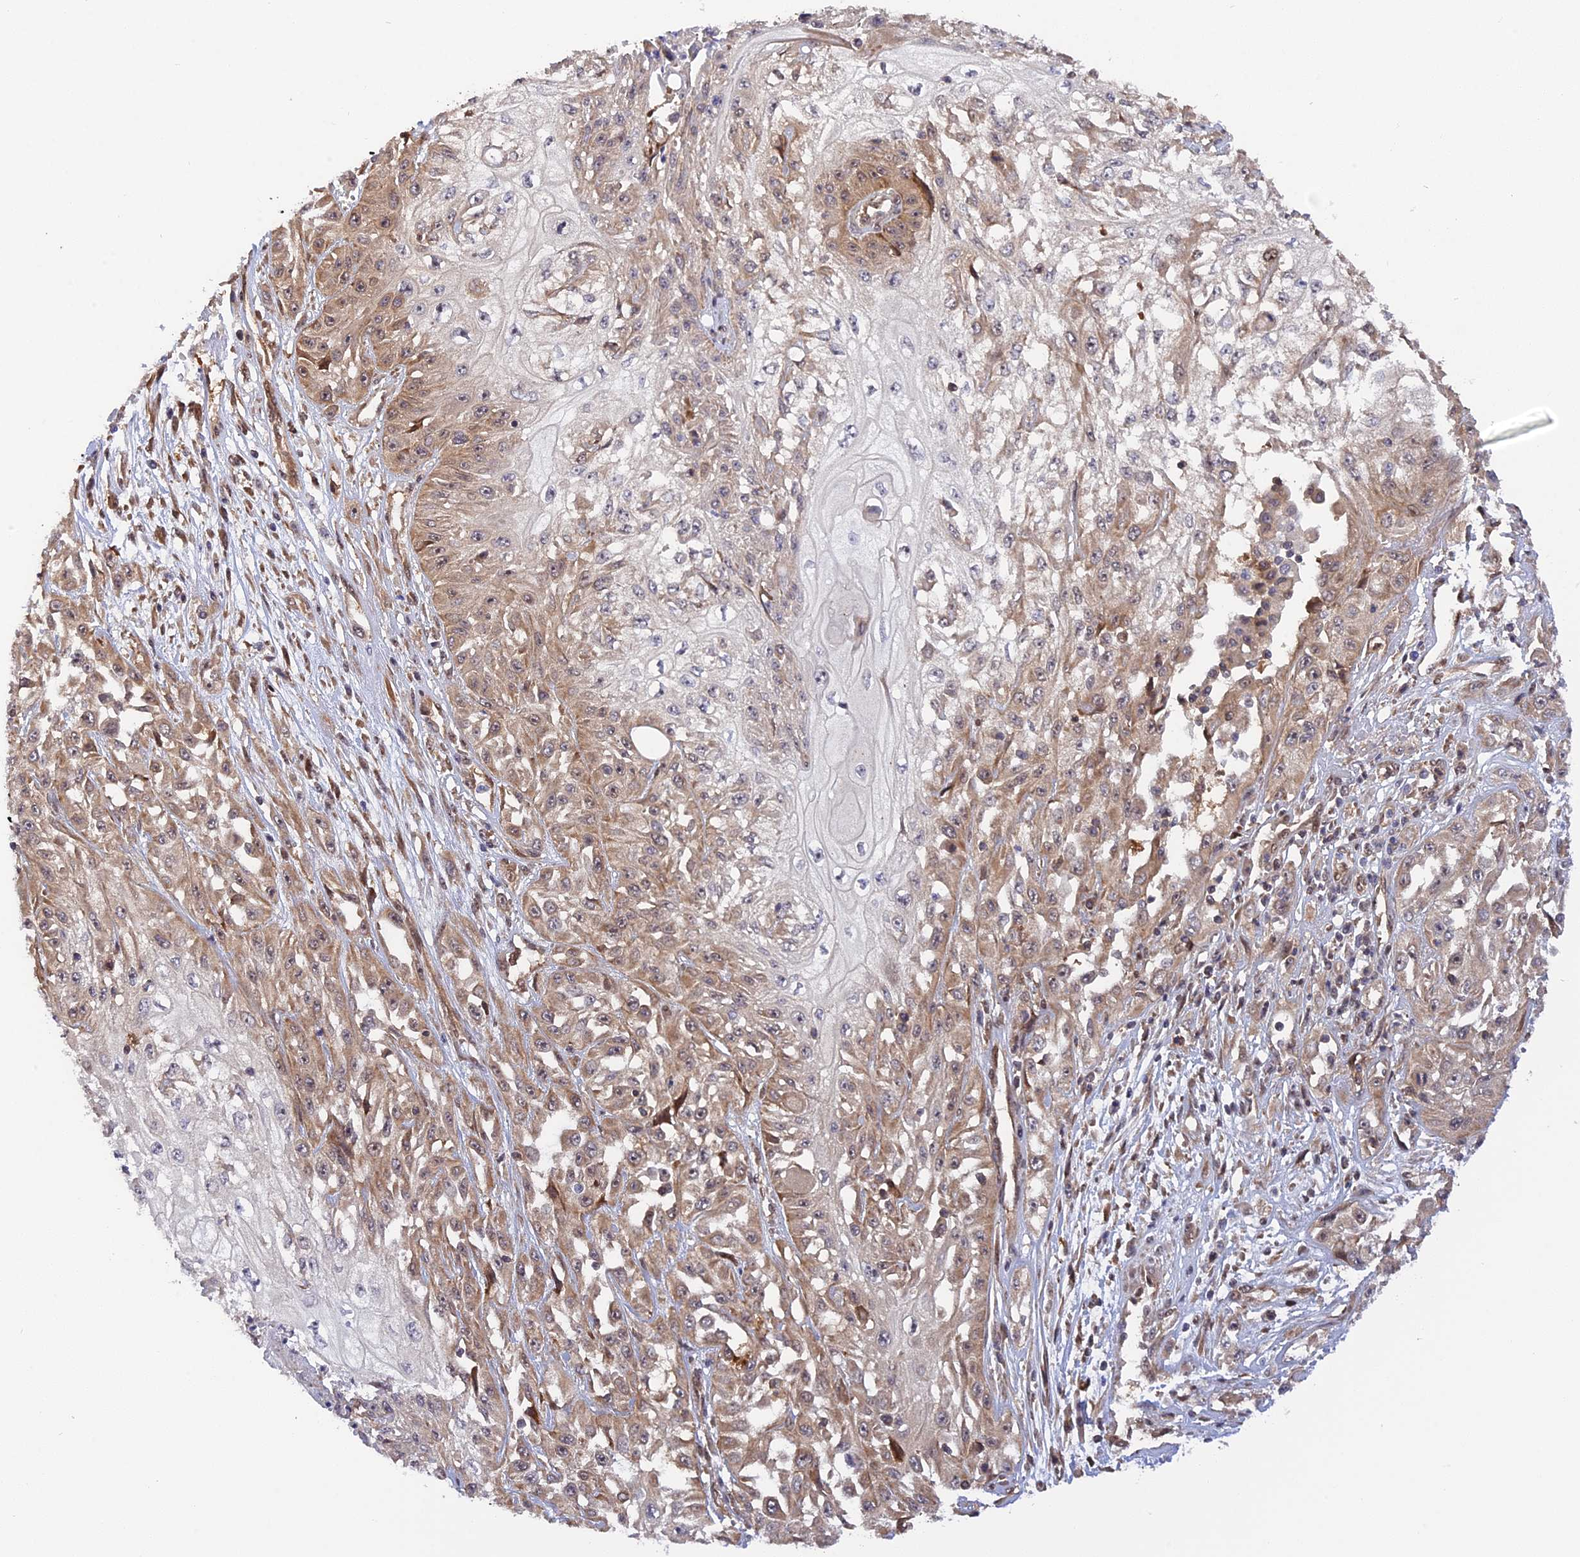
{"staining": {"intensity": "moderate", "quantity": "25%-75%", "location": "cytoplasmic/membranous"}, "tissue": "skin cancer", "cell_type": "Tumor cells", "image_type": "cancer", "snomed": [{"axis": "morphology", "description": "Squamous cell carcinoma, NOS"}, {"axis": "morphology", "description": "Squamous cell carcinoma, metastatic, NOS"}, {"axis": "topography", "description": "Skin"}, {"axis": "topography", "description": "Lymph node"}], "caption": "The micrograph shows staining of metastatic squamous cell carcinoma (skin), revealing moderate cytoplasmic/membranous protein staining (brown color) within tumor cells. Using DAB (3,3'-diaminobenzidine) (brown) and hematoxylin (blue) stains, captured at high magnification using brightfield microscopy.", "gene": "ZNF428", "patient": {"sex": "male", "age": 75}}